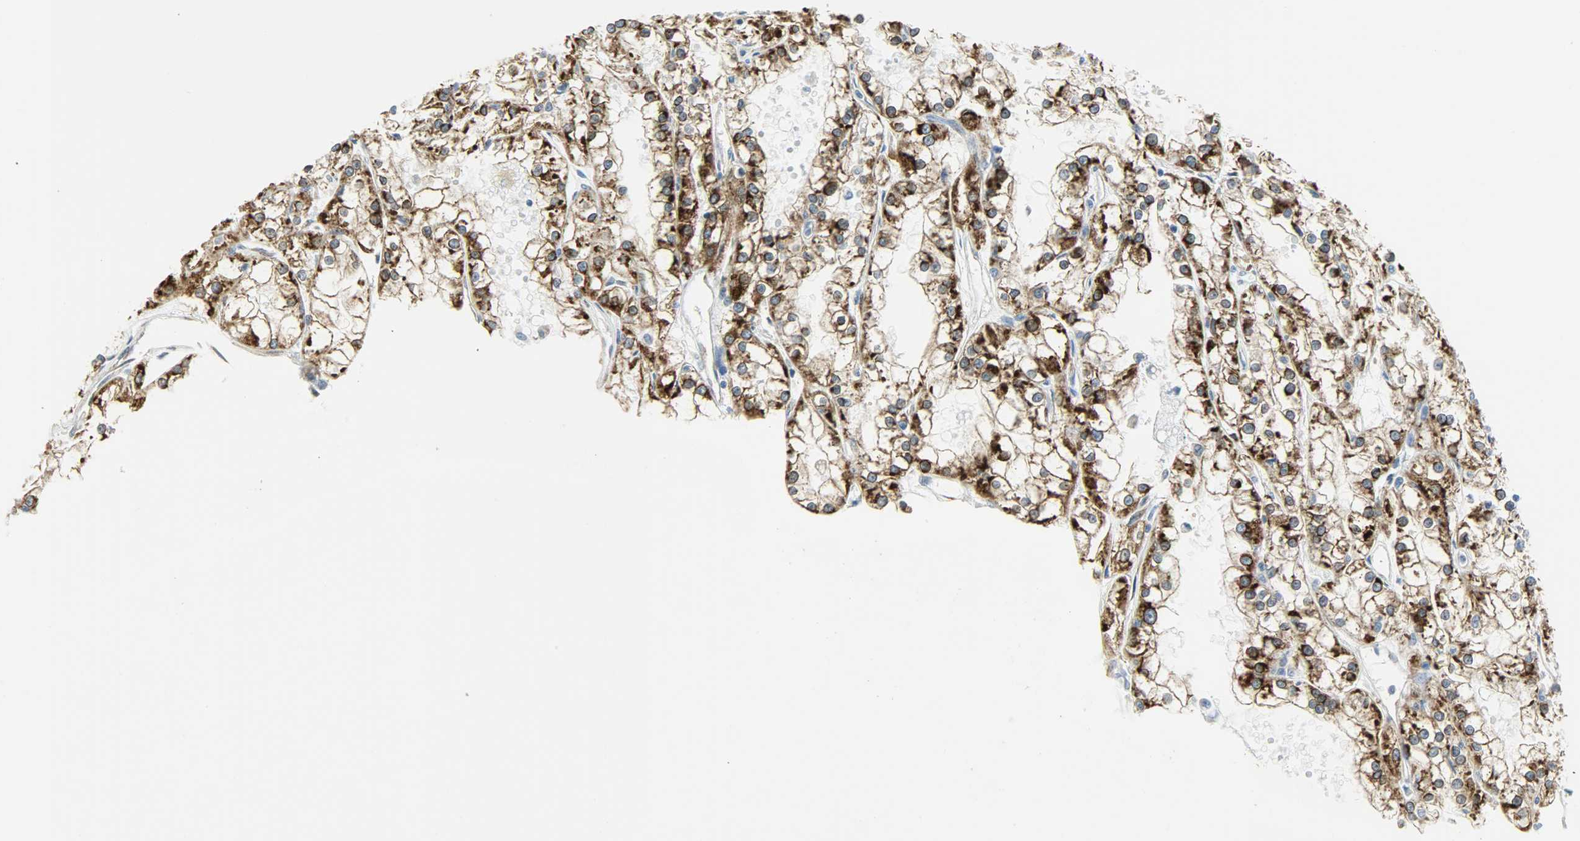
{"staining": {"intensity": "strong", "quantity": ">75%", "location": "cytoplasmic/membranous"}, "tissue": "renal cancer", "cell_type": "Tumor cells", "image_type": "cancer", "snomed": [{"axis": "morphology", "description": "Adenocarcinoma, NOS"}, {"axis": "topography", "description": "Kidney"}], "caption": "This histopathology image reveals adenocarcinoma (renal) stained with immunohistochemistry to label a protein in brown. The cytoplasmic/membranous of tumor cells show strong positivity for the protein. Nuclei are counter-stained blue.", "gene": "PKD2", "patient": {"sex": "female", "age": 52}}